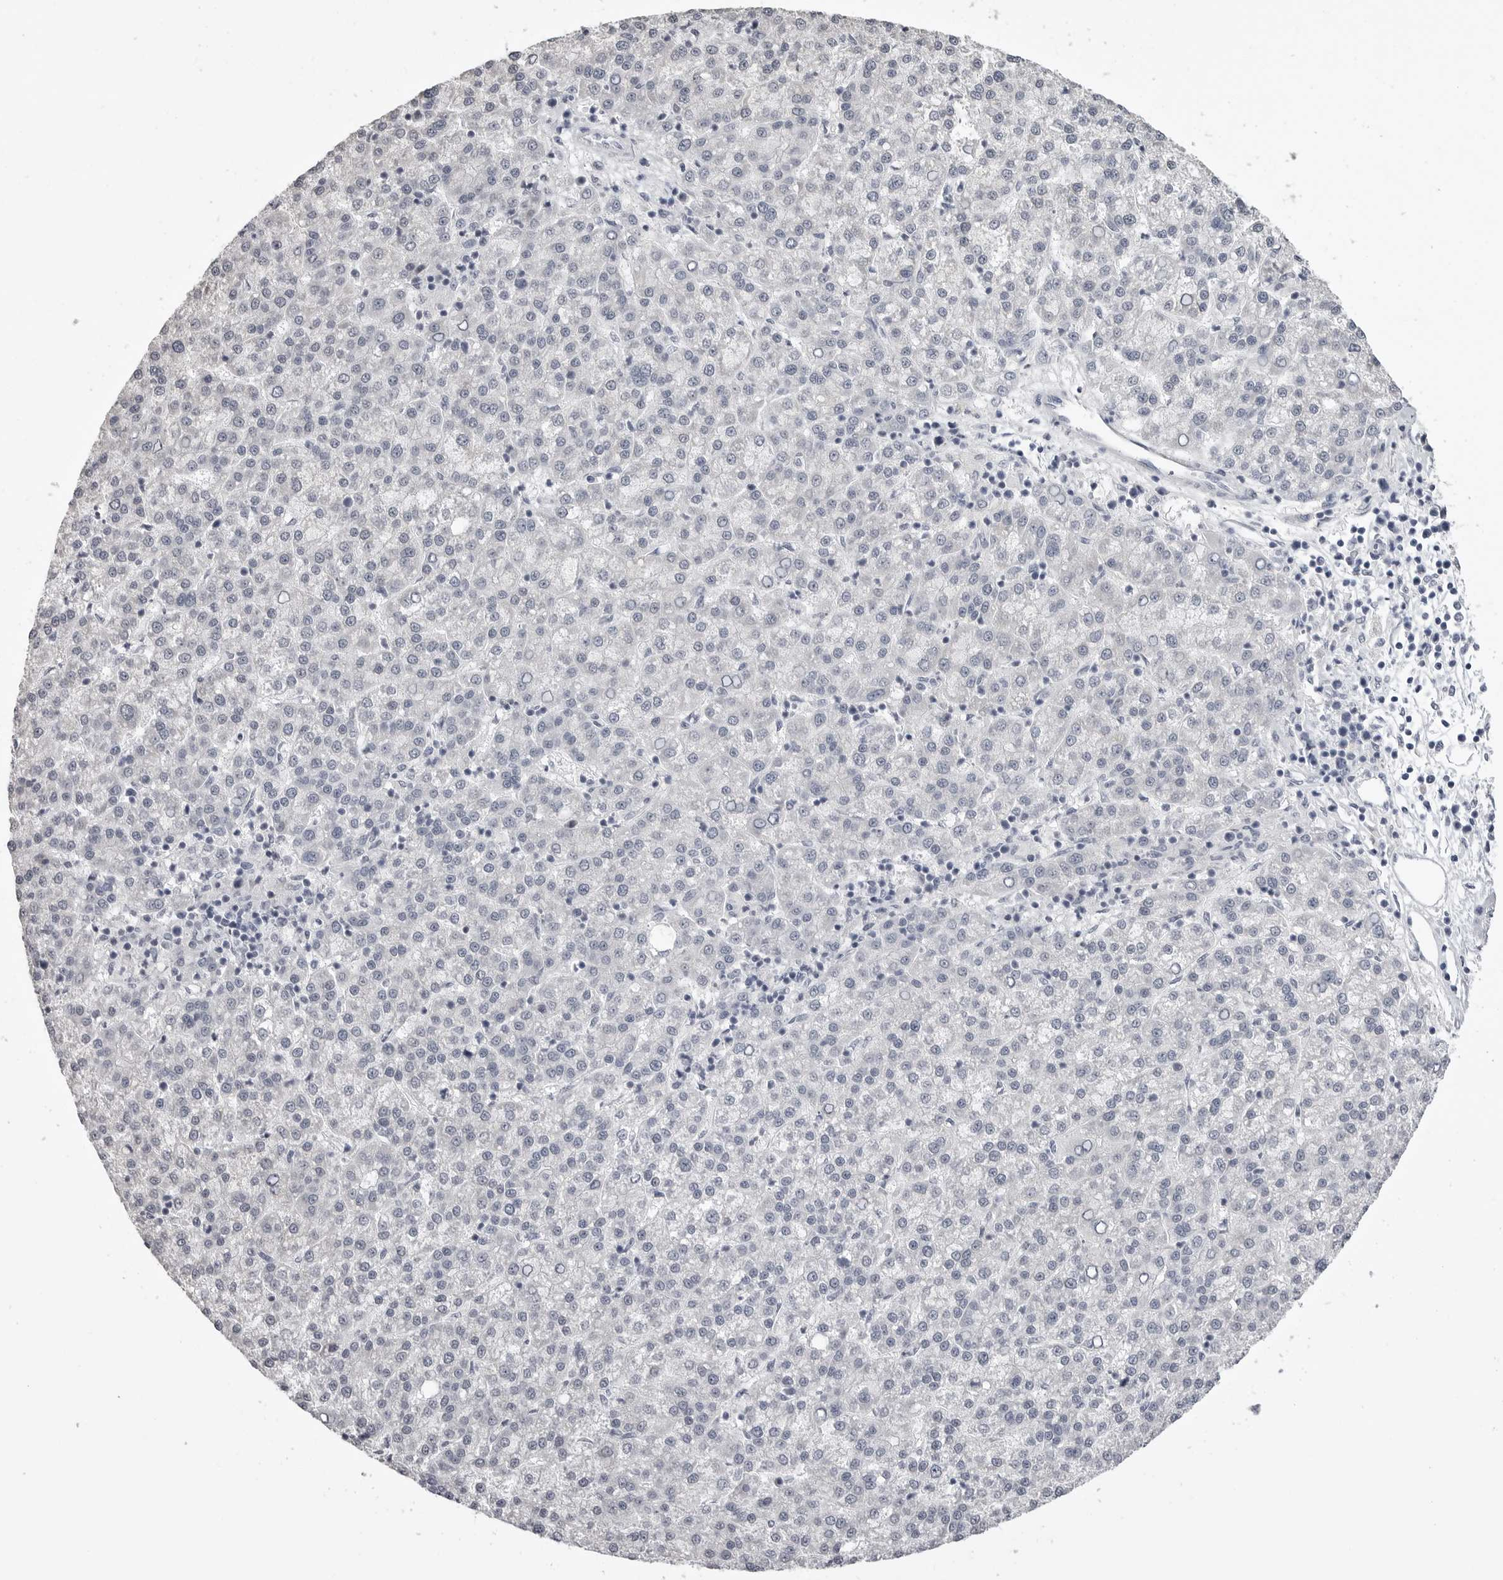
{"staining": {"intensity": "negative", "quantity": "none", "location": "none"}, "tissue": "liver cancer", "cell_type": "Tumor cells", "image_type": "cancer", "snomed": [{"axis": "morphology", "description": "Carcinoma, Hepatocellular, NOS"}, {"axis": "topography", "description": "Liver"}], "caption": "High power microscopy image of an IHC micrograph of liver hepatocellular carcinoma, revealing no significant staining in tumor cells. (DAB (3,3'-diaminobenzidine) immunohistochemistry with hematoxylin counter stain).", "gene": "GPN2", "patient": {"sex": "female", "age": 58}}